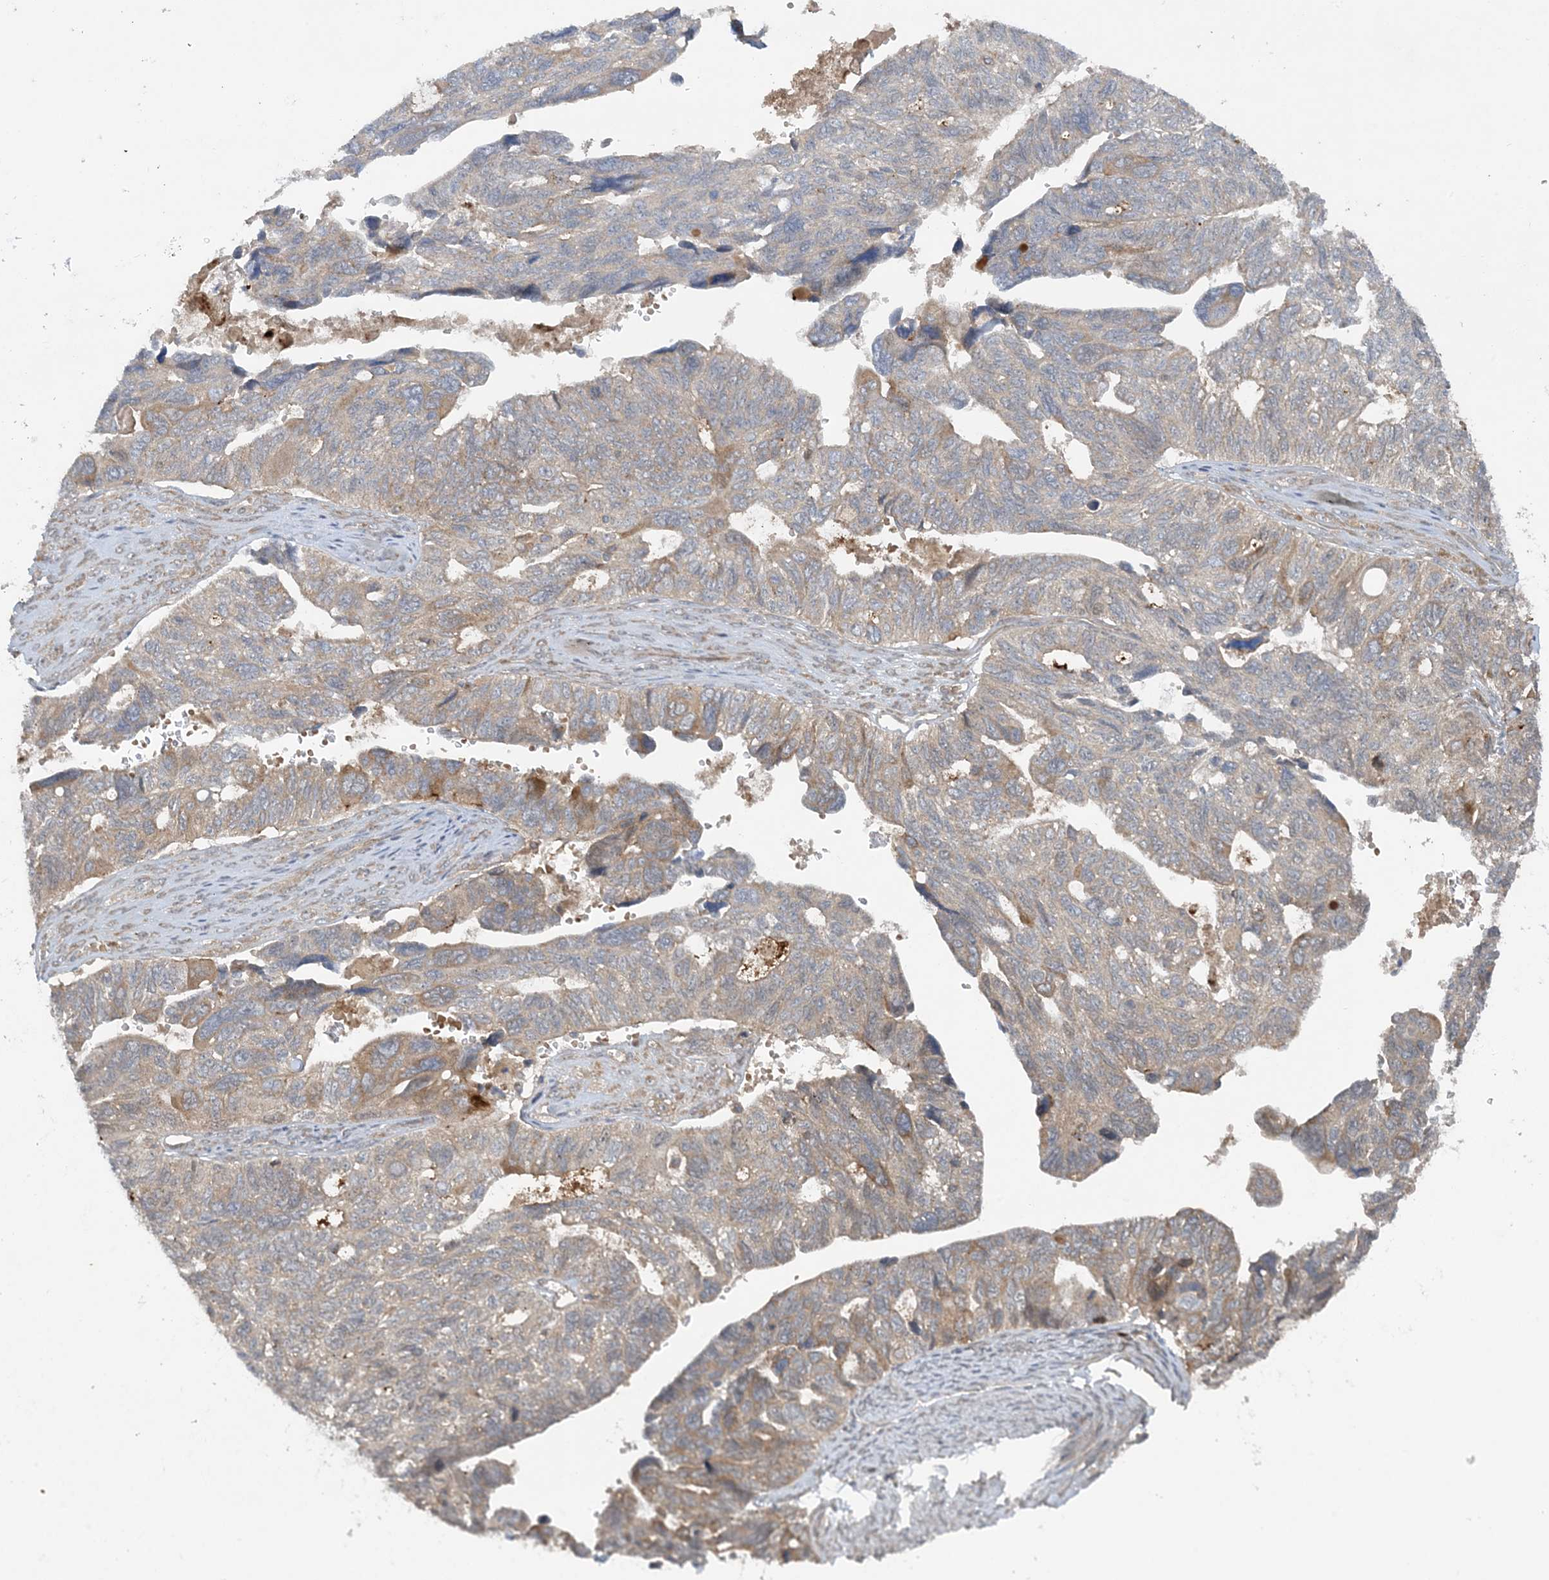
{"staining": {"intensity": "weak", "quantity": "<25%", "location": "cytoplasmic/membranous"}, "tissue": "ovarian cancer", "cell_type": "Tumor cells", "image_type": "cancer", "snomed": [{"axis": "morphology", "description": "Cystadenocarcinoma, serous, NOS"}, {"axis": "topography", "description": "Ovary"}], "caption": "High magnification brightfield microscopy of serous cystadenocarcinoma (ovarian) stained with DAB (brown) and counterstained with hematoxylin (blue): tumor cells show no significant positivity.", "gene": "STAM2", "patient": {"sex": "female", "age": 79}}